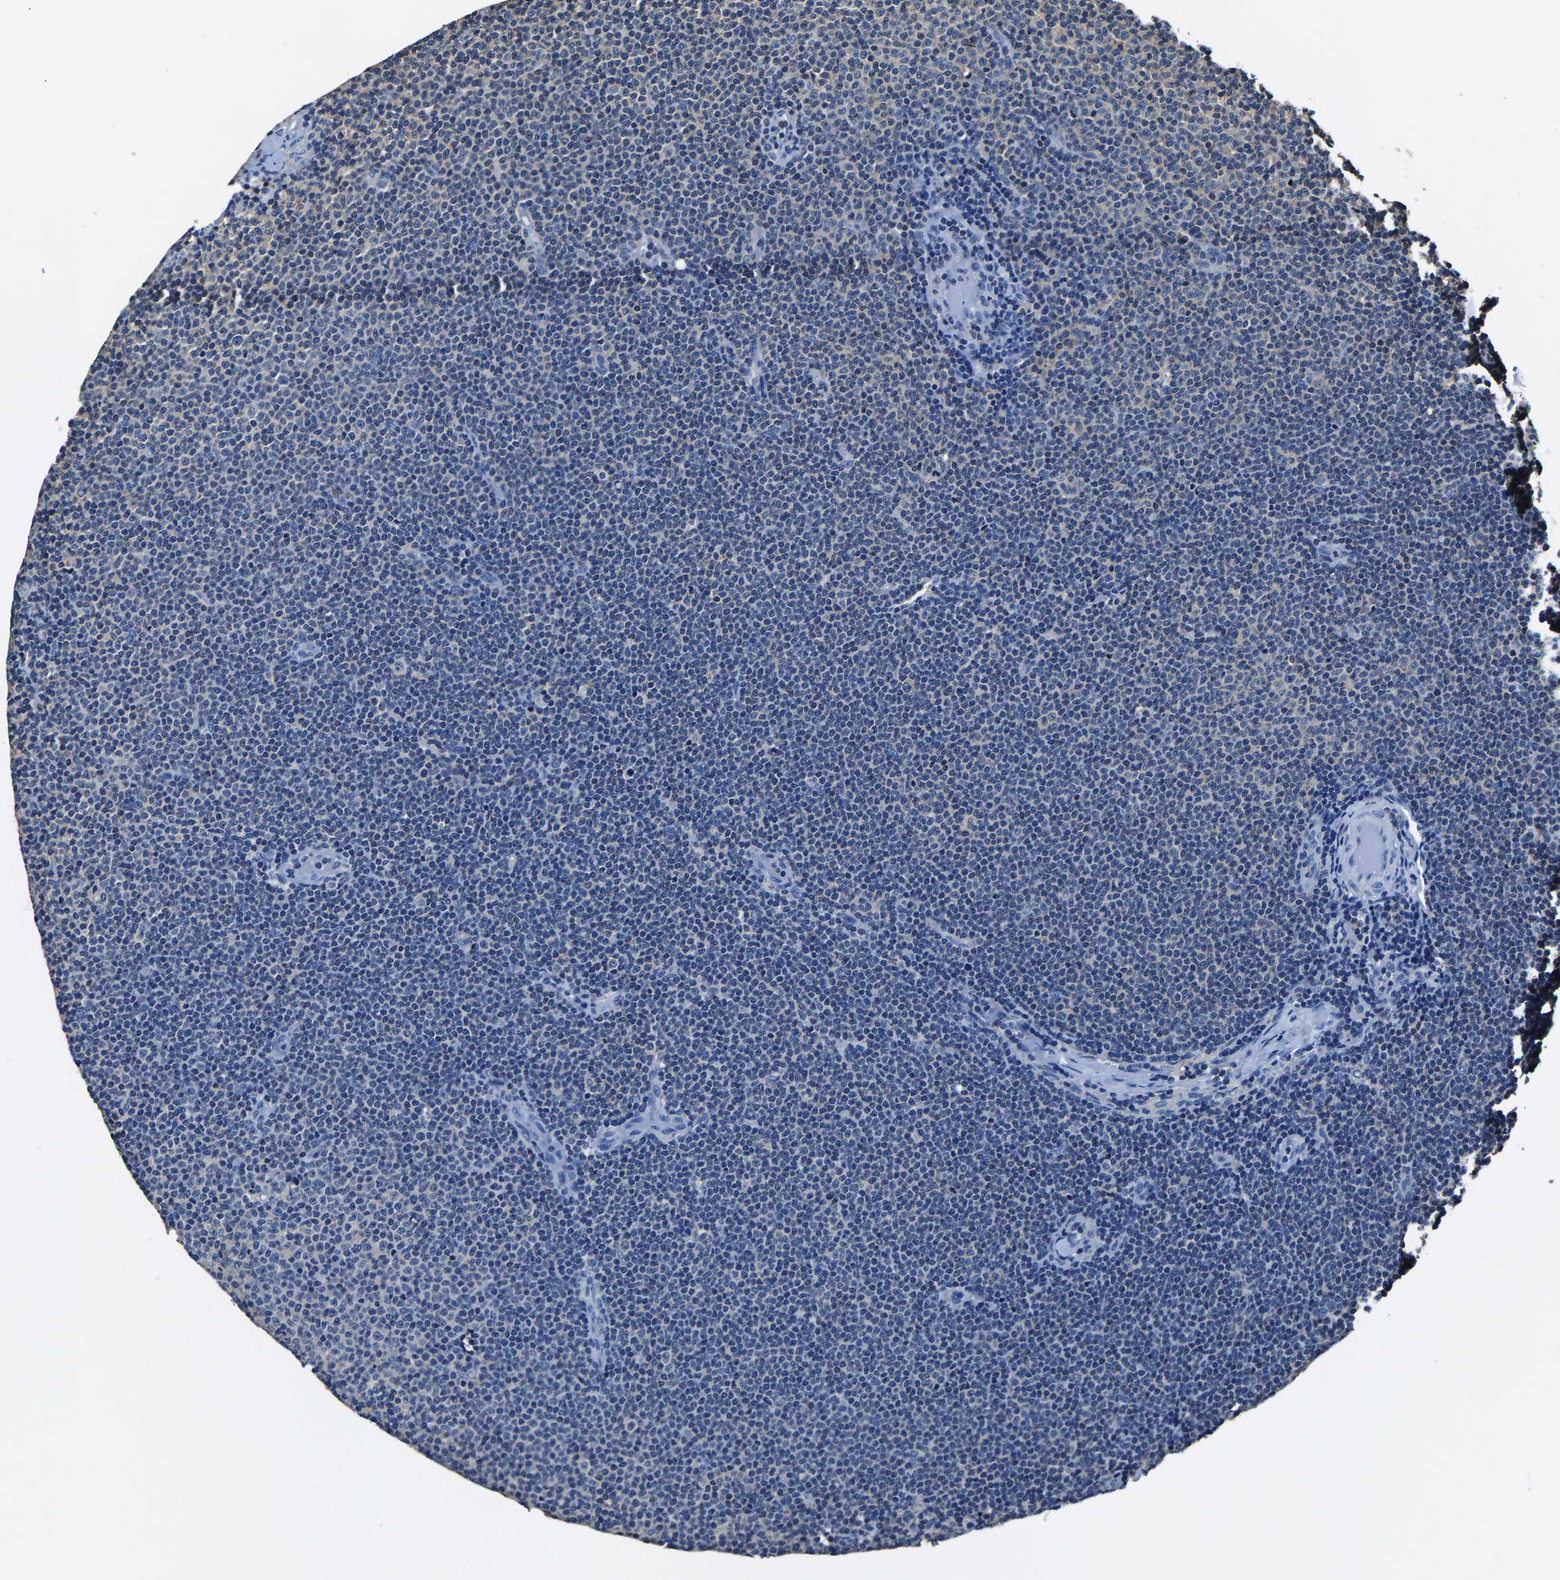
{"staining": {"intensity": "negative", "quantity": "none", "location": "none"}, "tissue": "lymphoma", "cell_type": "Tumor cells", "image_type": "cancer", "snomed": [{"axis": "morphology", "description": "Malignant lymphoma, non-Hodgkin's type, Low grade"}, {"axis": "topography", "description": "Lymph node"}], "caption": "DAB immunohistochemical staining of malignant lymphoma, non-Hodgkin's type (low-grade) displays no significant positivity in tumor cells.", "gene": "ALDOB", "patient": {"sex": "female", "age": 53}}